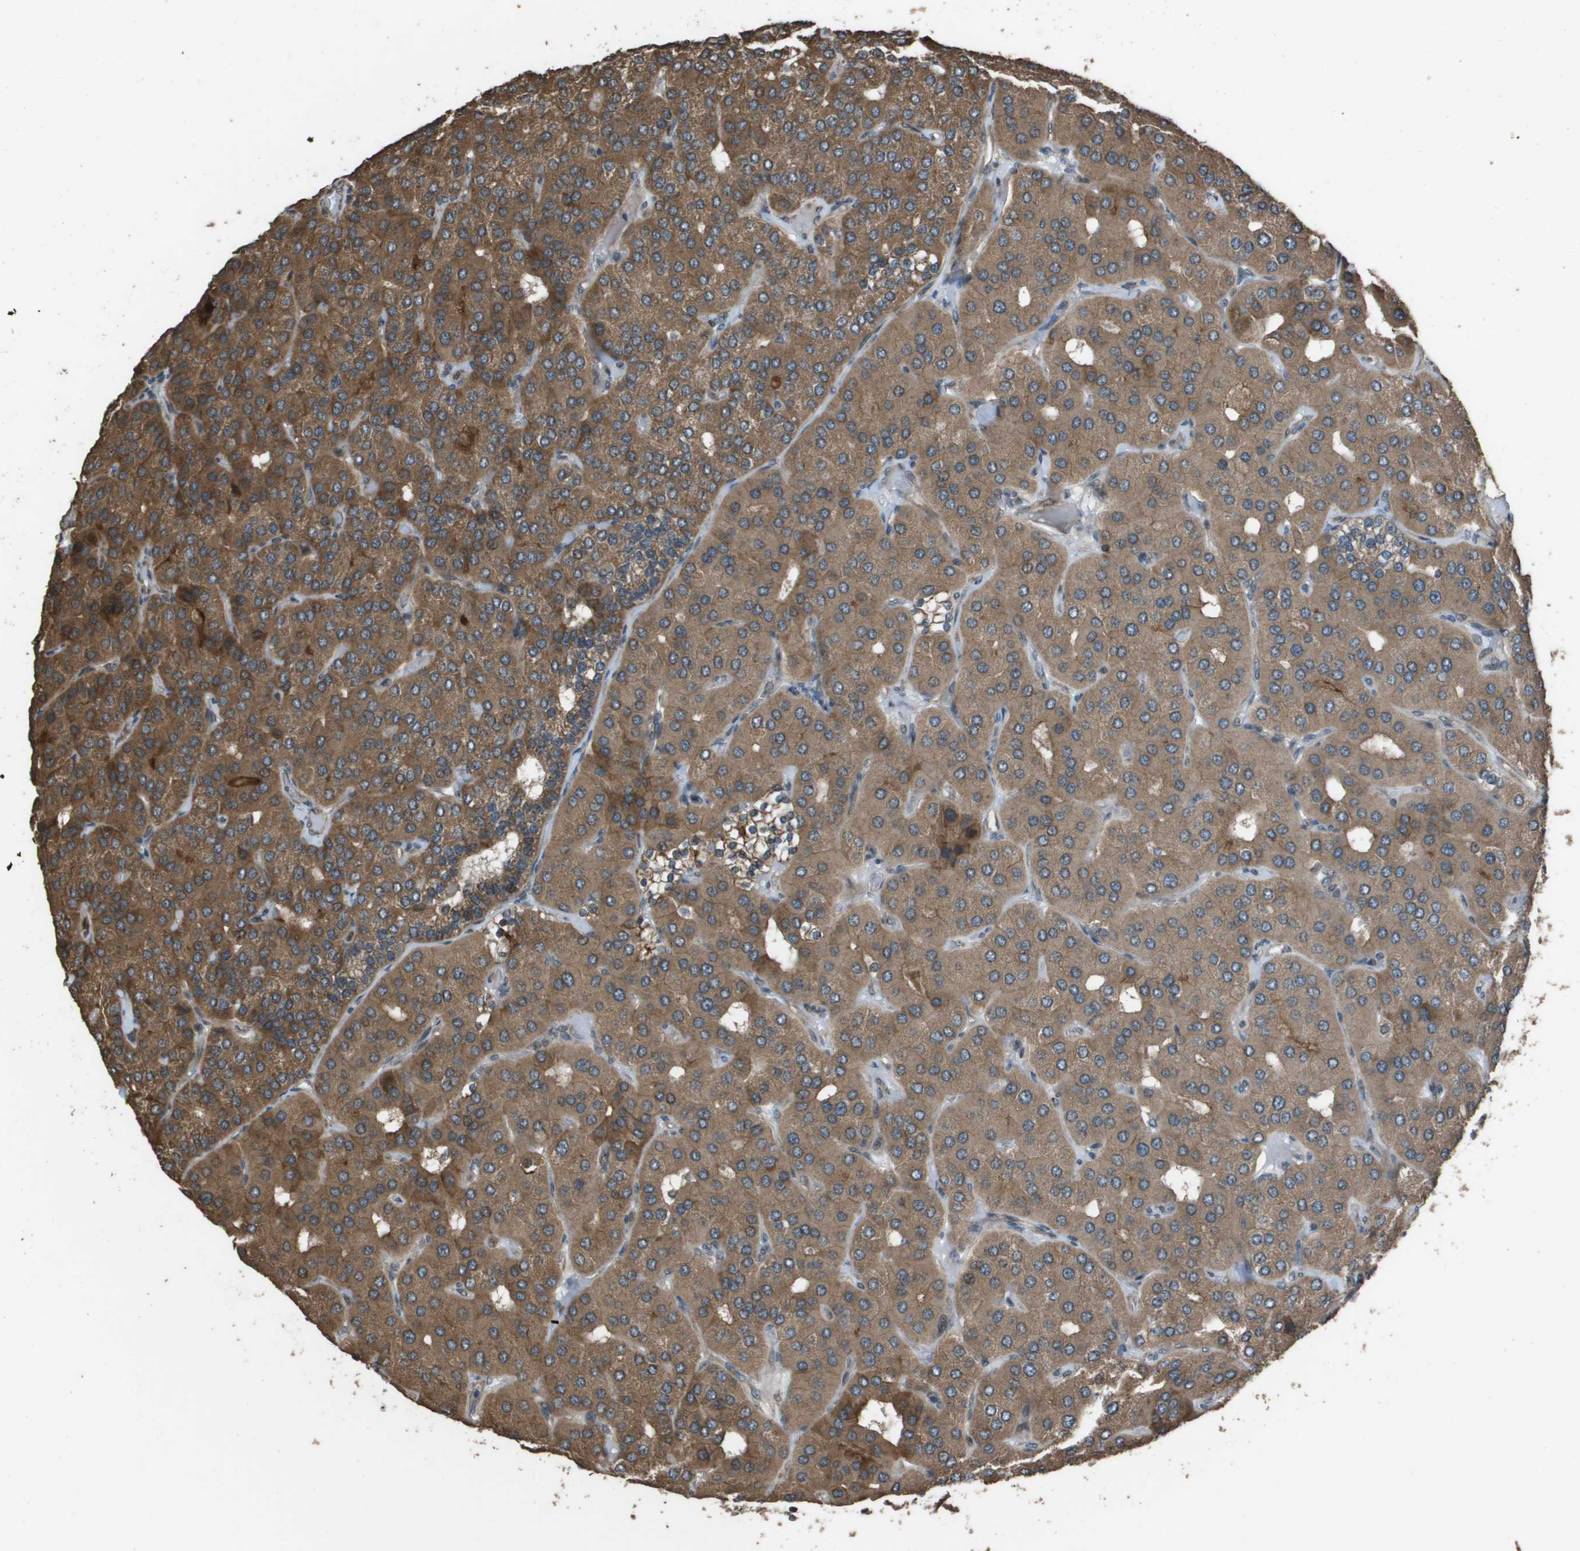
{"staining": {"intensity": "moderate", "quantity": ">75%", "location": "cytoplasmic/membranous"}, "tissue": "parathyroid gland", "cell_type": "Glandular cells", "image_type": "normal", "snomed": [{"axis": "morphology", "description": "Normal tissue, NOS"}, {"axis": "morphology", "description": "Adenoma, NOS"}, {"axis": "topography", "description": "Parathyroid gland"}], "caption": "A histopathology image of human parathyroid gland stained for a protein exhibits moderate cytoplasmic/membranous brown staining in glandular cells. Nuclei are stained in blue.", "gene": "FIG4", "patient": {"sex": "female", "age": 86}}